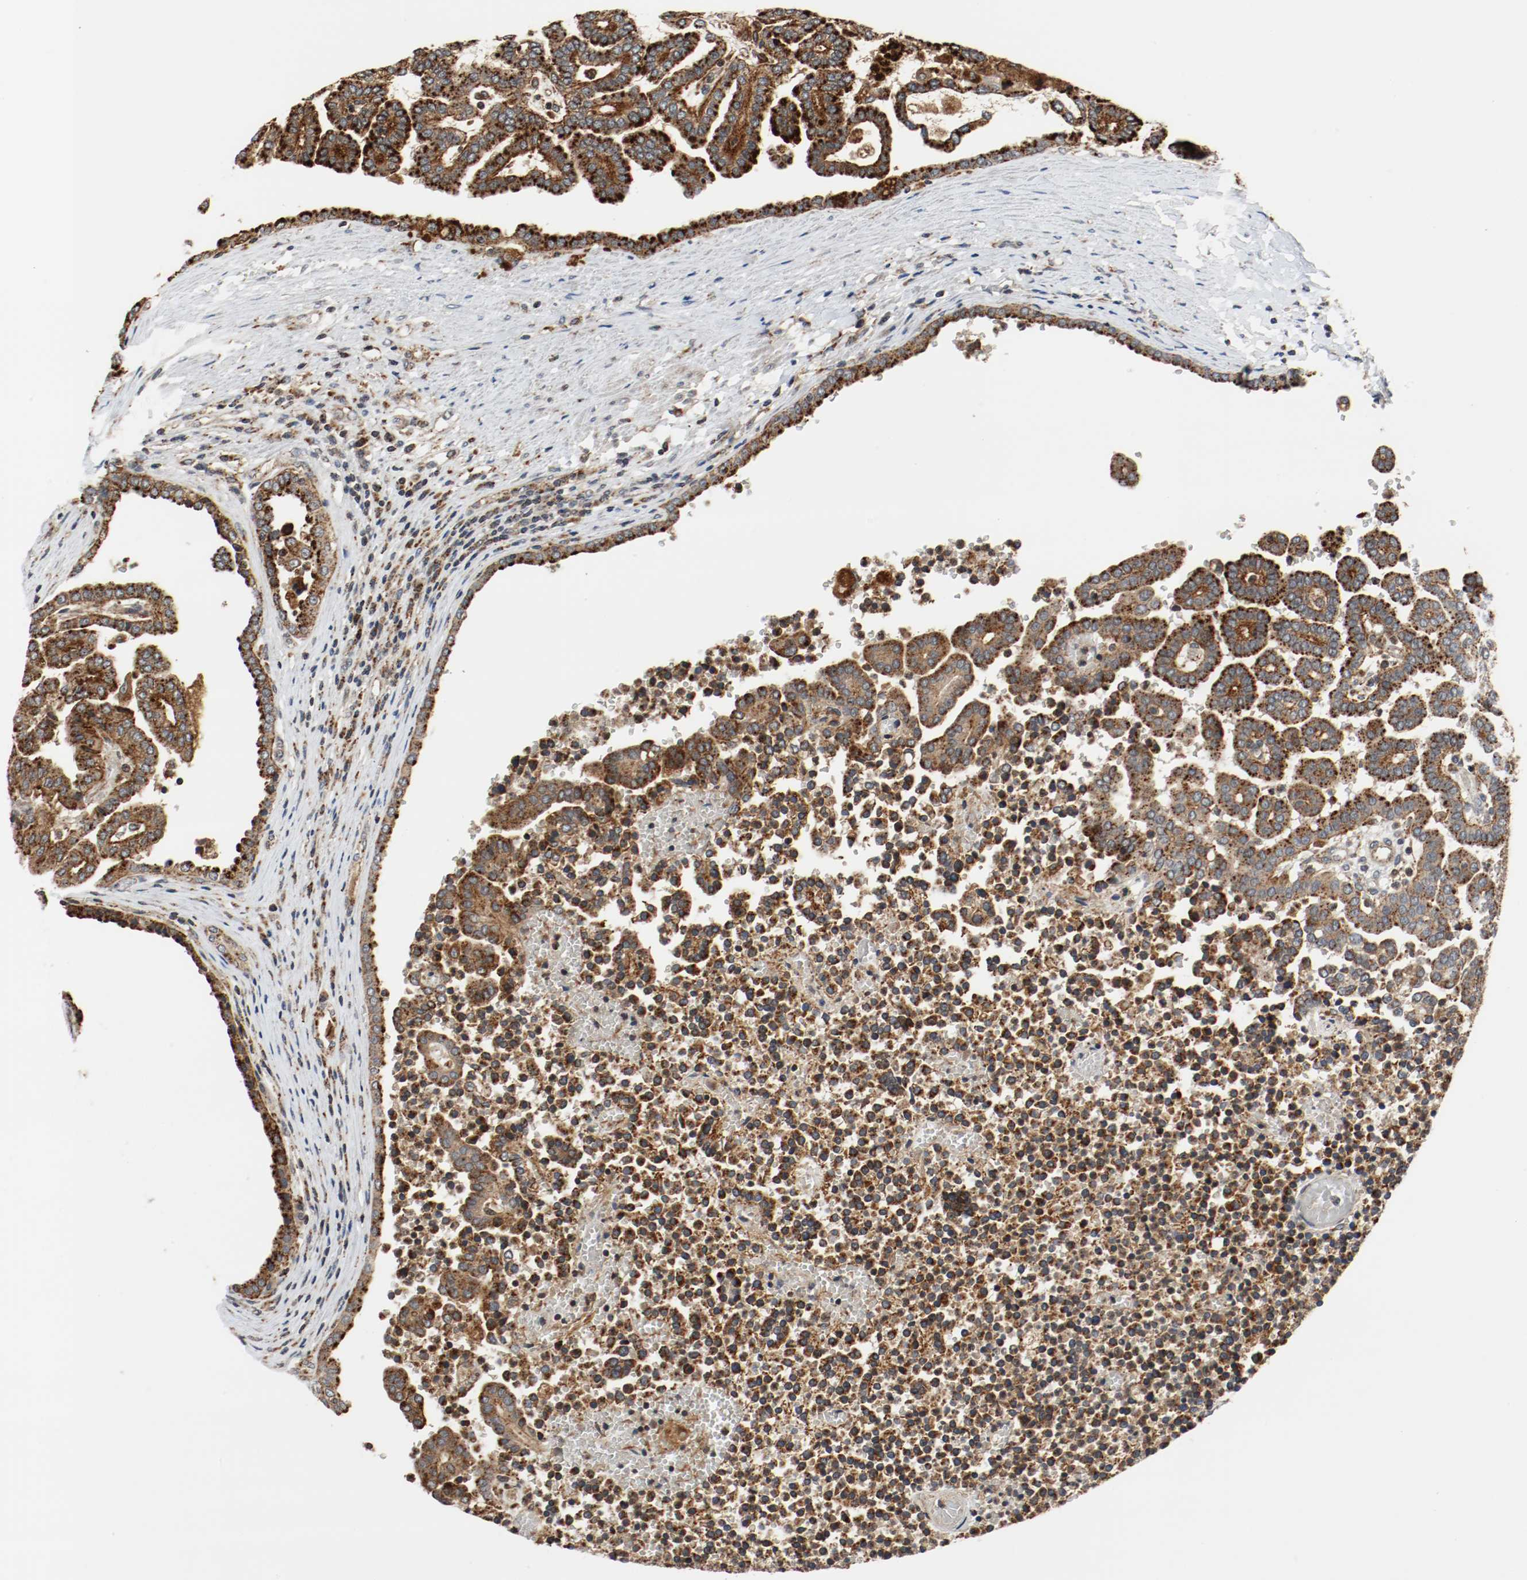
{"staining": {"intensity": "strong", "quantity": ">75%", "location": "cytoplasmic/membranous"}, "tissue": "renal cancer", "cell_type": "Tumor cells", "image_type": "cancer", "snomed": [{"axis": "morphology", "description": "Adenocarcinoma, NOS"}, {"axis": "topography", "description": "Kidney"}], "caption": "The photomicrograph reveals staining of renal cancer, revealing strong cytoplasmic/membranous protein expression (brown color) within tumor cells.", "gene": "LAMP2", "patient": {"sex": "male", "age": 61}}